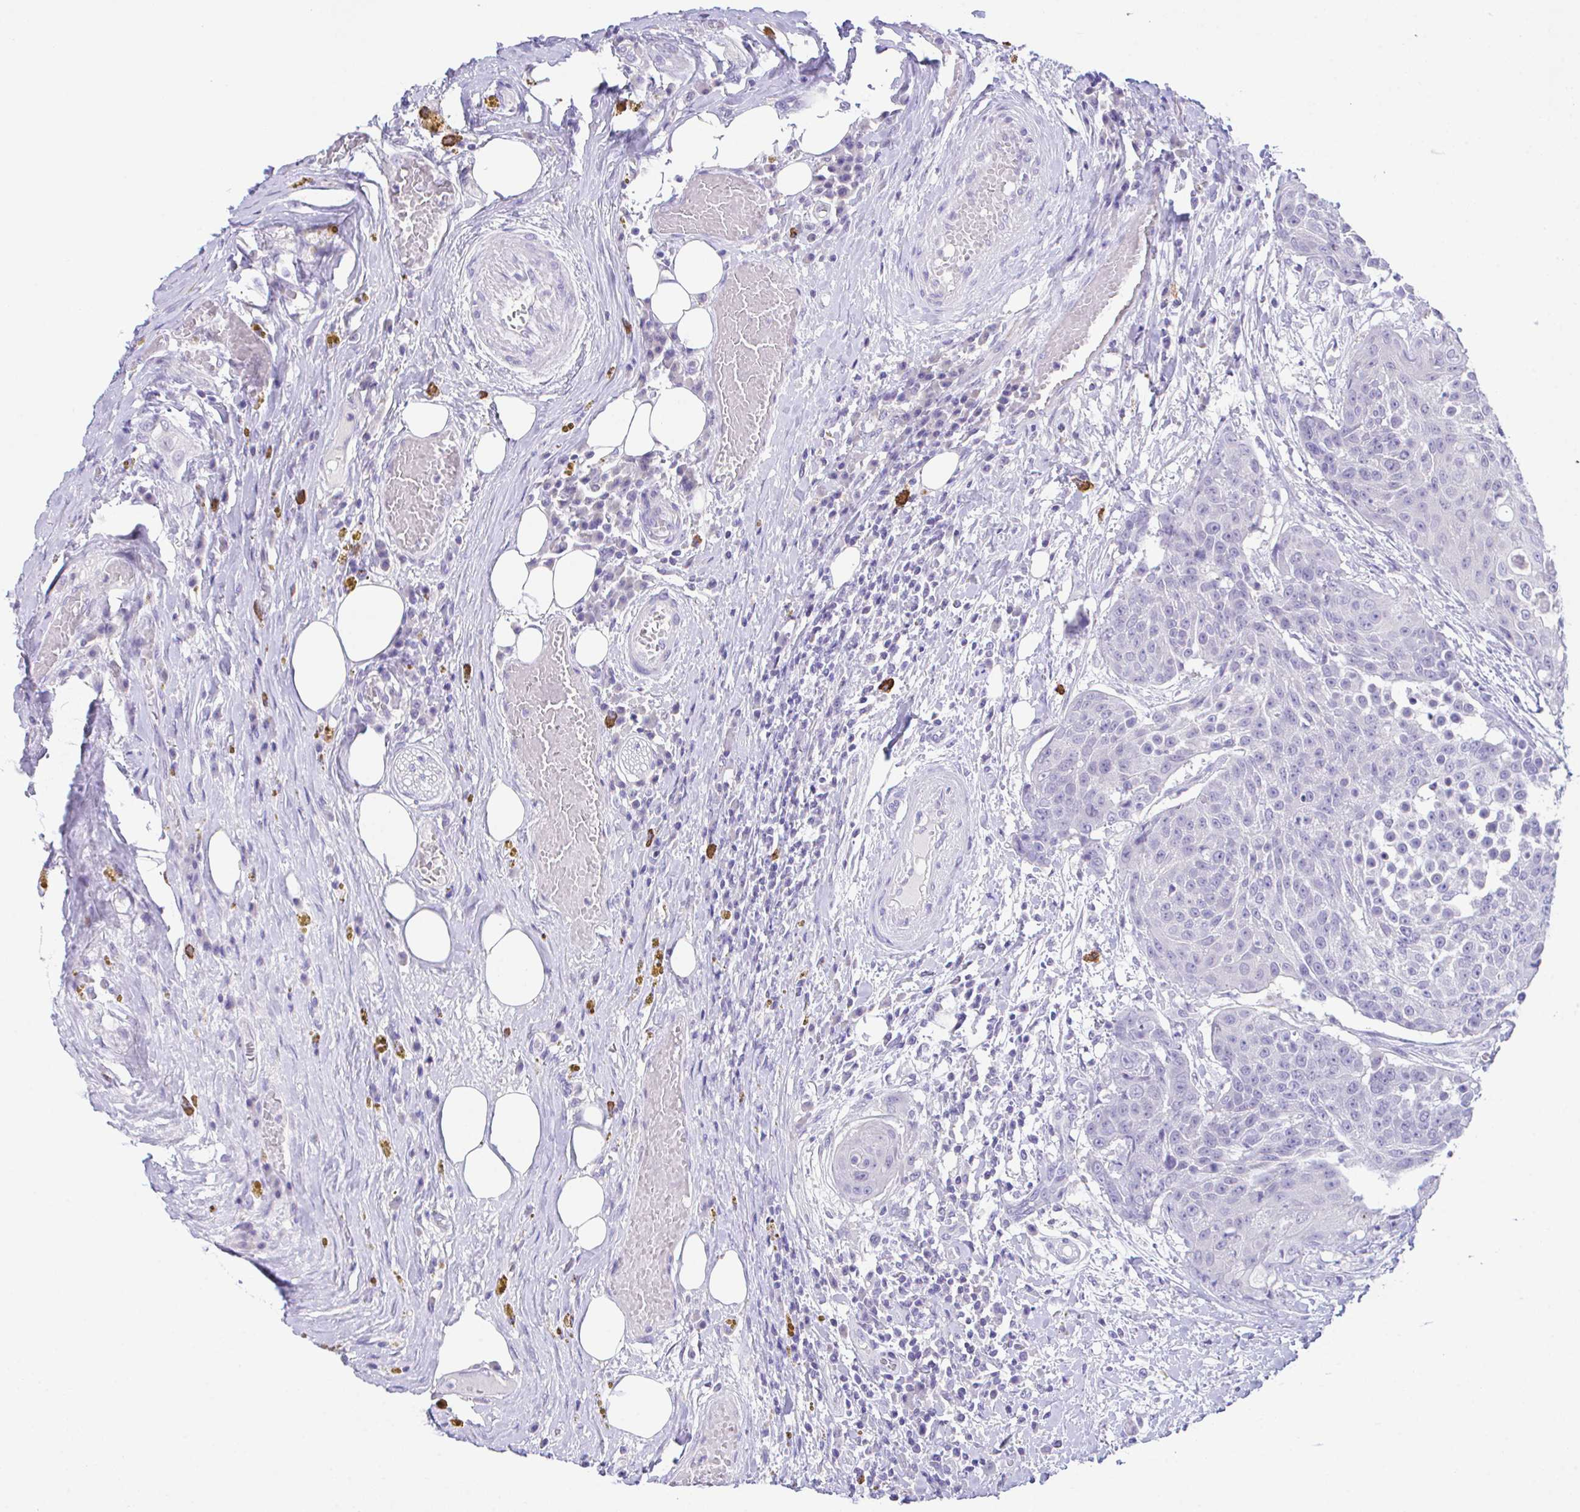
{"staining": {"intensity": "negative", "quantity": "none", "location": "none"}, "tissue": "urothelial cancer", "cell_type": "Tumor cells", "image_type": "cancer", "snomed": [{"axis": "morphology", "description": "Urothelial carcinoma, High grade"}, {"axis": "topography", "description": "Urinary bladder"}], "caption": "Immunohistochemistry of human urothelial cancer shows no staining in tumor cells.", "gene": "HACD4", "patient": {"sex": "female", "age": 63}}